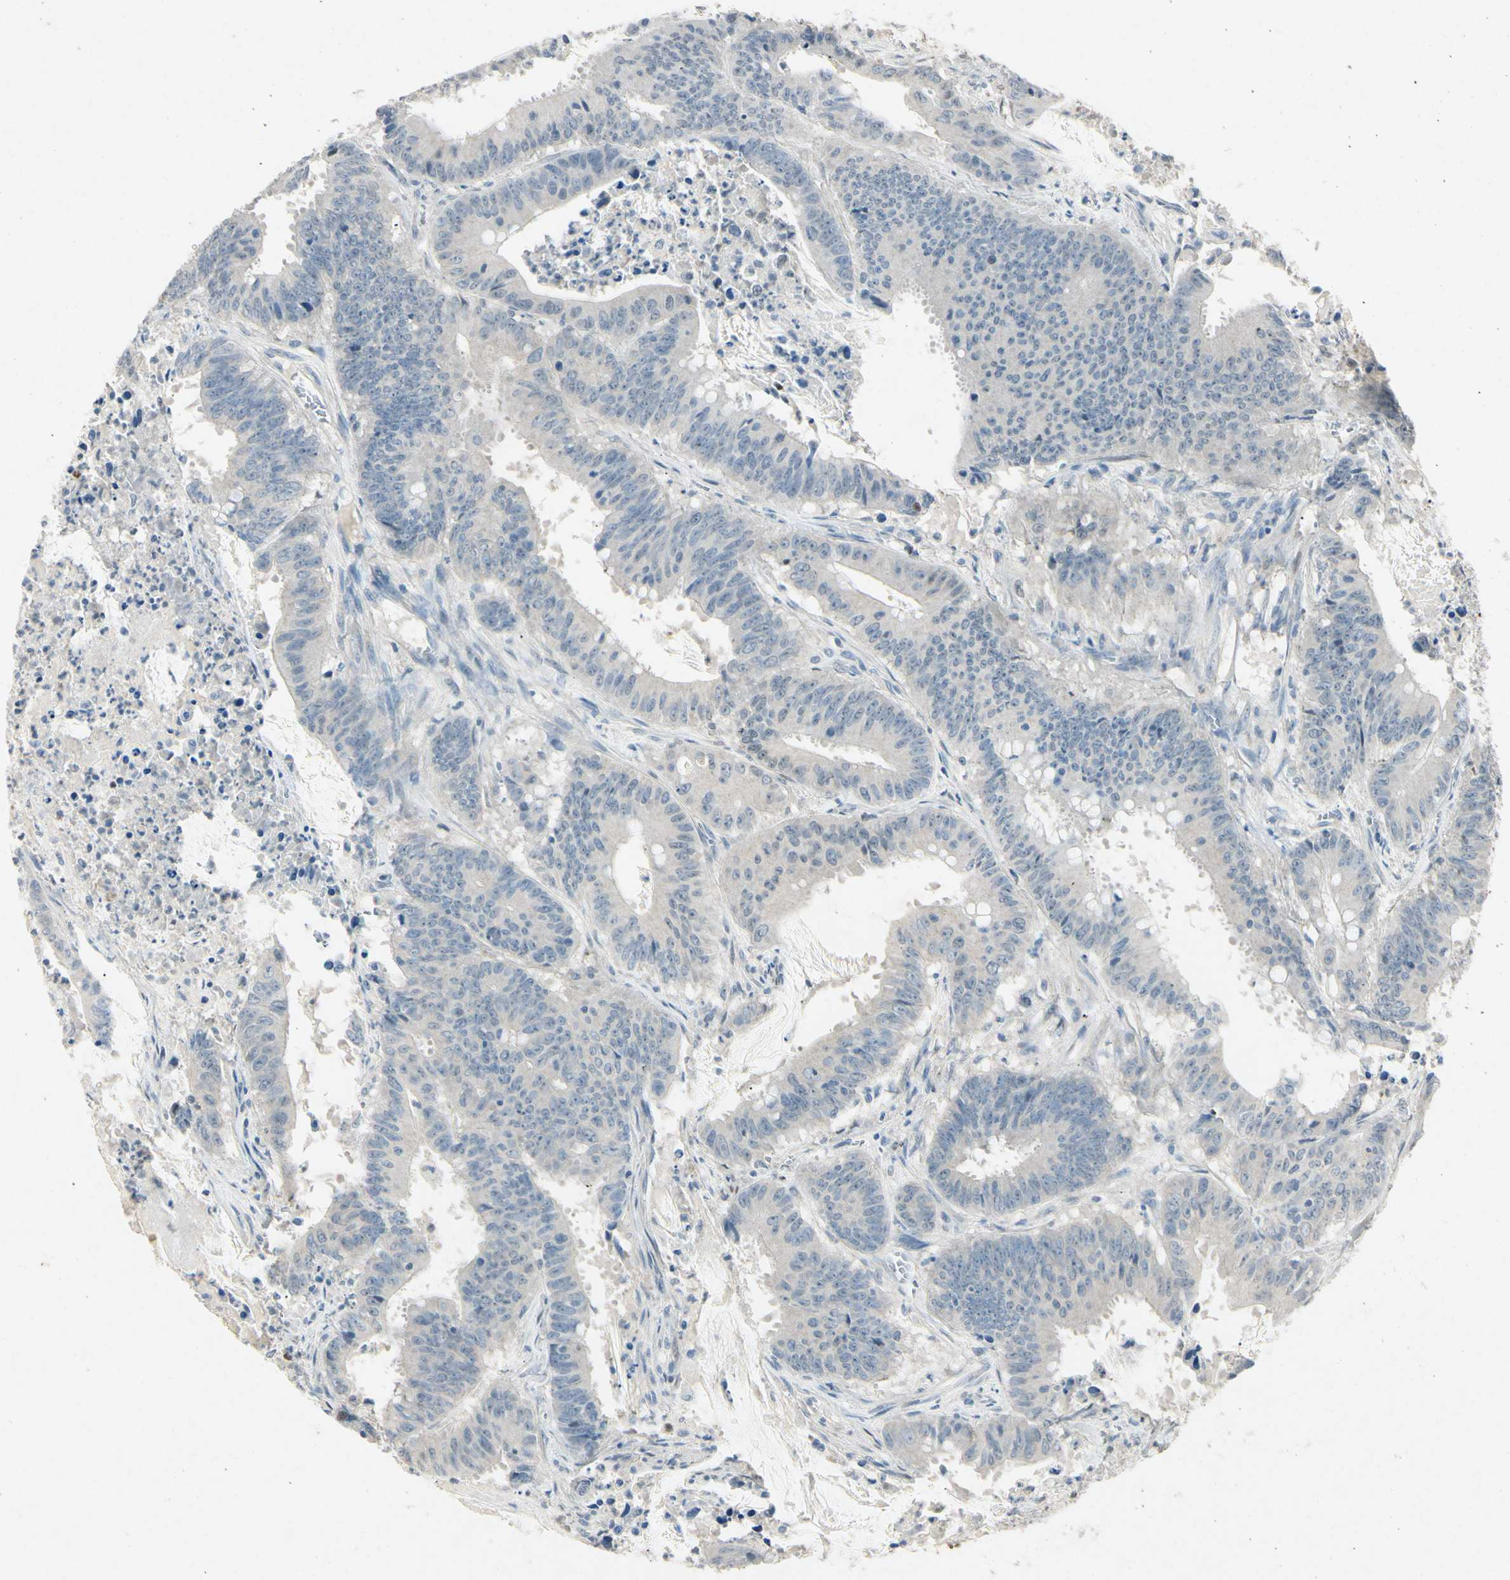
{"staining": {"intensity": "negative", "quantity": "none", "location": "none"}, "tissue": "colorectal cancer", "cell_type": "Tumor cells", "image_type": "cancer", "snomed": [{"axis": "morphology", "description": "Adenocarcinoma, NOS"}, {"axis": "topography", "description": "Colon"}], "caption": "DAB immunohistochemical staining of adenocarcinoma (colorectal) demonstrates no significant positivity in tumor cells. (DAB (3,3'-diaminobenzidine) immunohistochemistry (IHC) visualized using brightfield microscopy, high magnification).", "gene": "HSPA1B", "patient": {"sex": "male", "age": 45}}